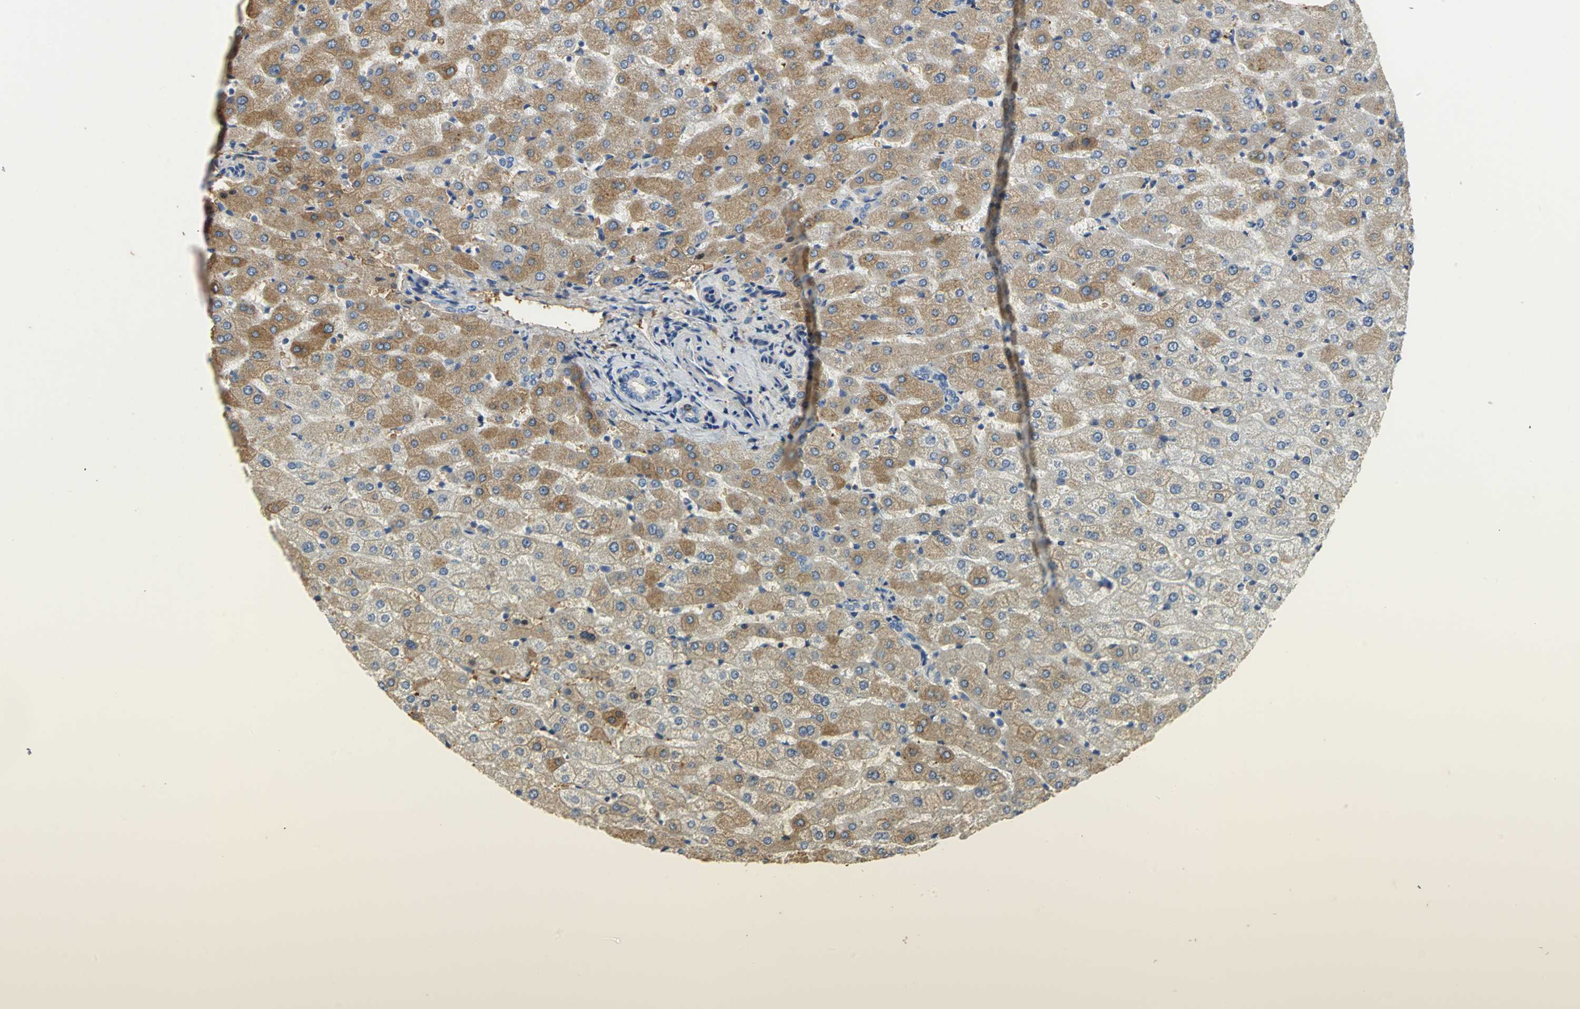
{"staining": {"intensity": "negative", "quantity": "none", "location": "none"}, "tissue": "liver", "cell_type": "Cholangiocytes", "image_type": "normal", "snomed": [{"axis": "morphology", "description": "Normal tissue, NOS"}, {"axis": "morphology", "description": "Fibrosis, NOS"}, {"axis": "topography", "description": "Liver"}], "caption": "DAB (3,3'-diaminobenzidine) immunohistochemical staining of unremarkable human liver exhibits no significant staining in cholangiocytes.", "gene": "GYG2", "patient": {"sex": "female", "age": 29}}